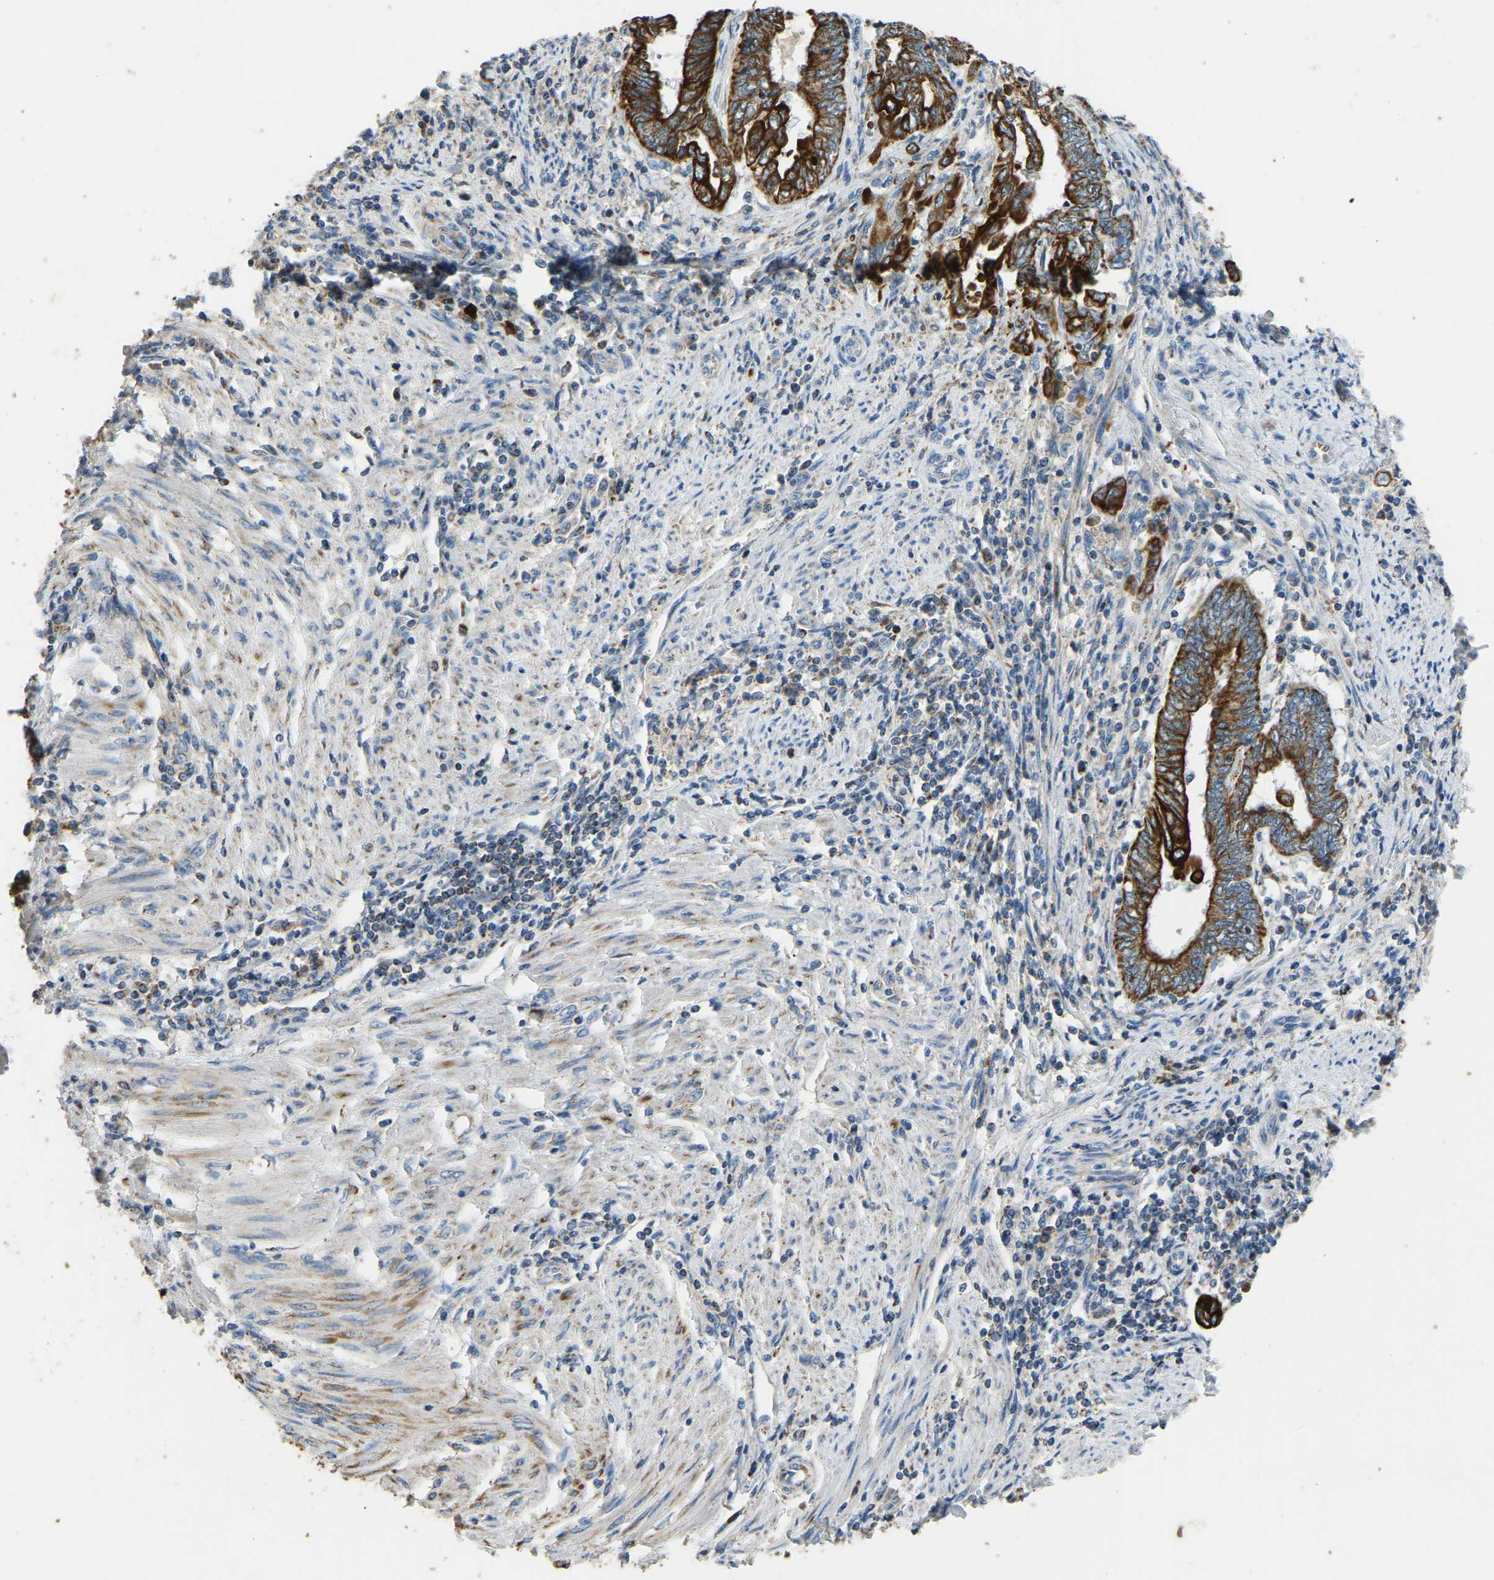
{"staining": {"intensity": "strong", "quantity": ">75%", "location": "cytoplasmic/membranous"}, "tissue": "endometrial cancer", "cell_type": "Tumor cells", "image_type": "cancer", "snomed": [{"axis": "morphology", "description": "Adenocarcinoma, NOS"}, {"axis": "topography", "description": "Uterus"}, {"axis": "topography", "description": "Endometrium"}], "caption": "Endometrial cancer tissue shows strong cytoplasmic/membranous positivity in approximately >75% of tumor cells, visualized by immunohistochemistry. Using DAB (3,3'-diaminobenzidine) (brown) and hematoxylin (blue) stains, captured at high magnification using brightfield microscopy.", "gene": "ZNF200", "patient": {"sex": "female", "age": 70}}